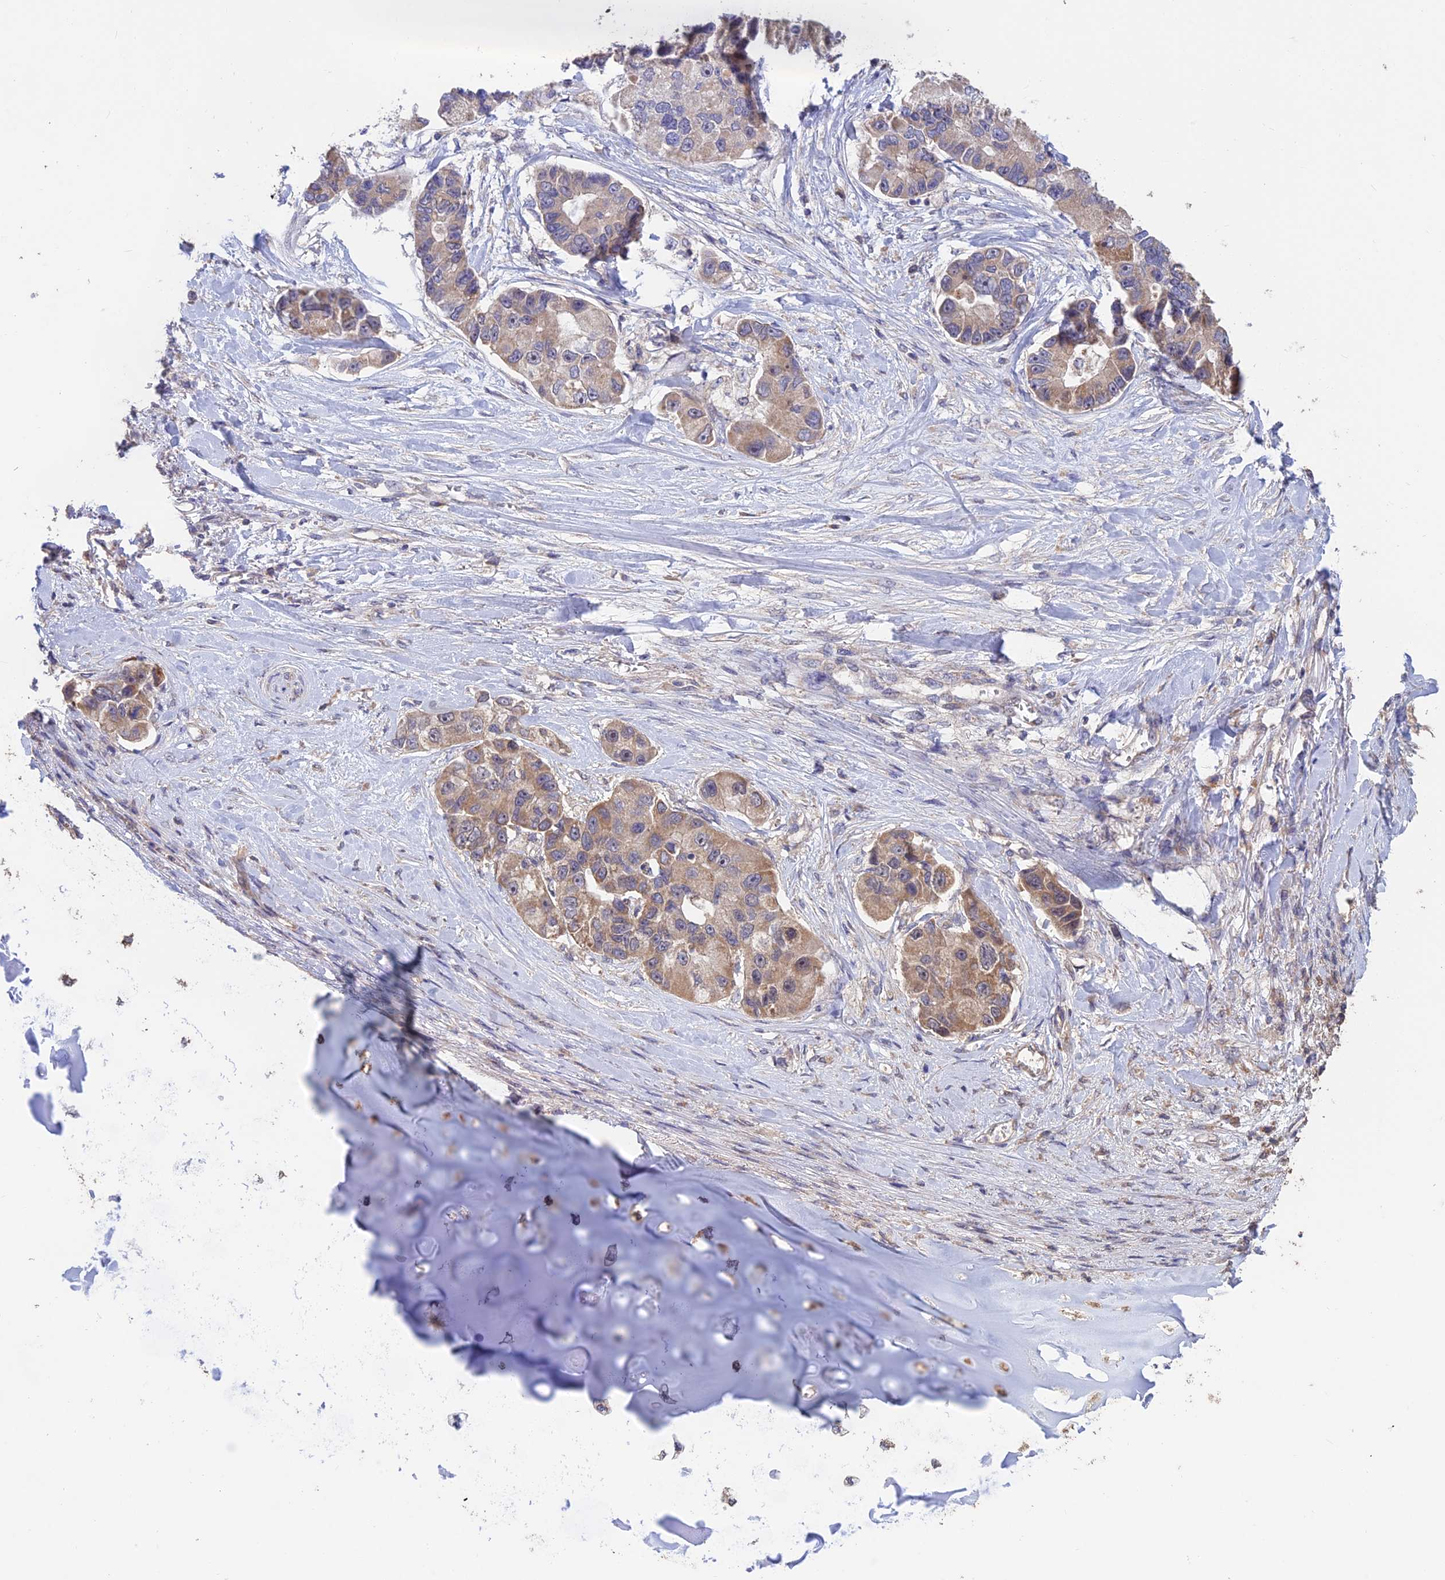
{"staining": {"intensity": "moderate", "quantity": ">75%", "location": "cytoplasmic/membranous"}, "tissue": "lung cancer", "cell_type": "Tumor cells", "image_type": "cancer", "snomed": [{"axis": "morphology", "description": "Adenocarcinoma, NOS"}, {"axis": "topography", "description": "Lung"}], "caption": "Tumor cells demonstrate medium levels of moderate cytoplasmic/membranous positivity in about >75% of cells in human adenocarcinoma (lung).", "gene": "SHISA5", "patient": {"sex": "female", "age": 54}}